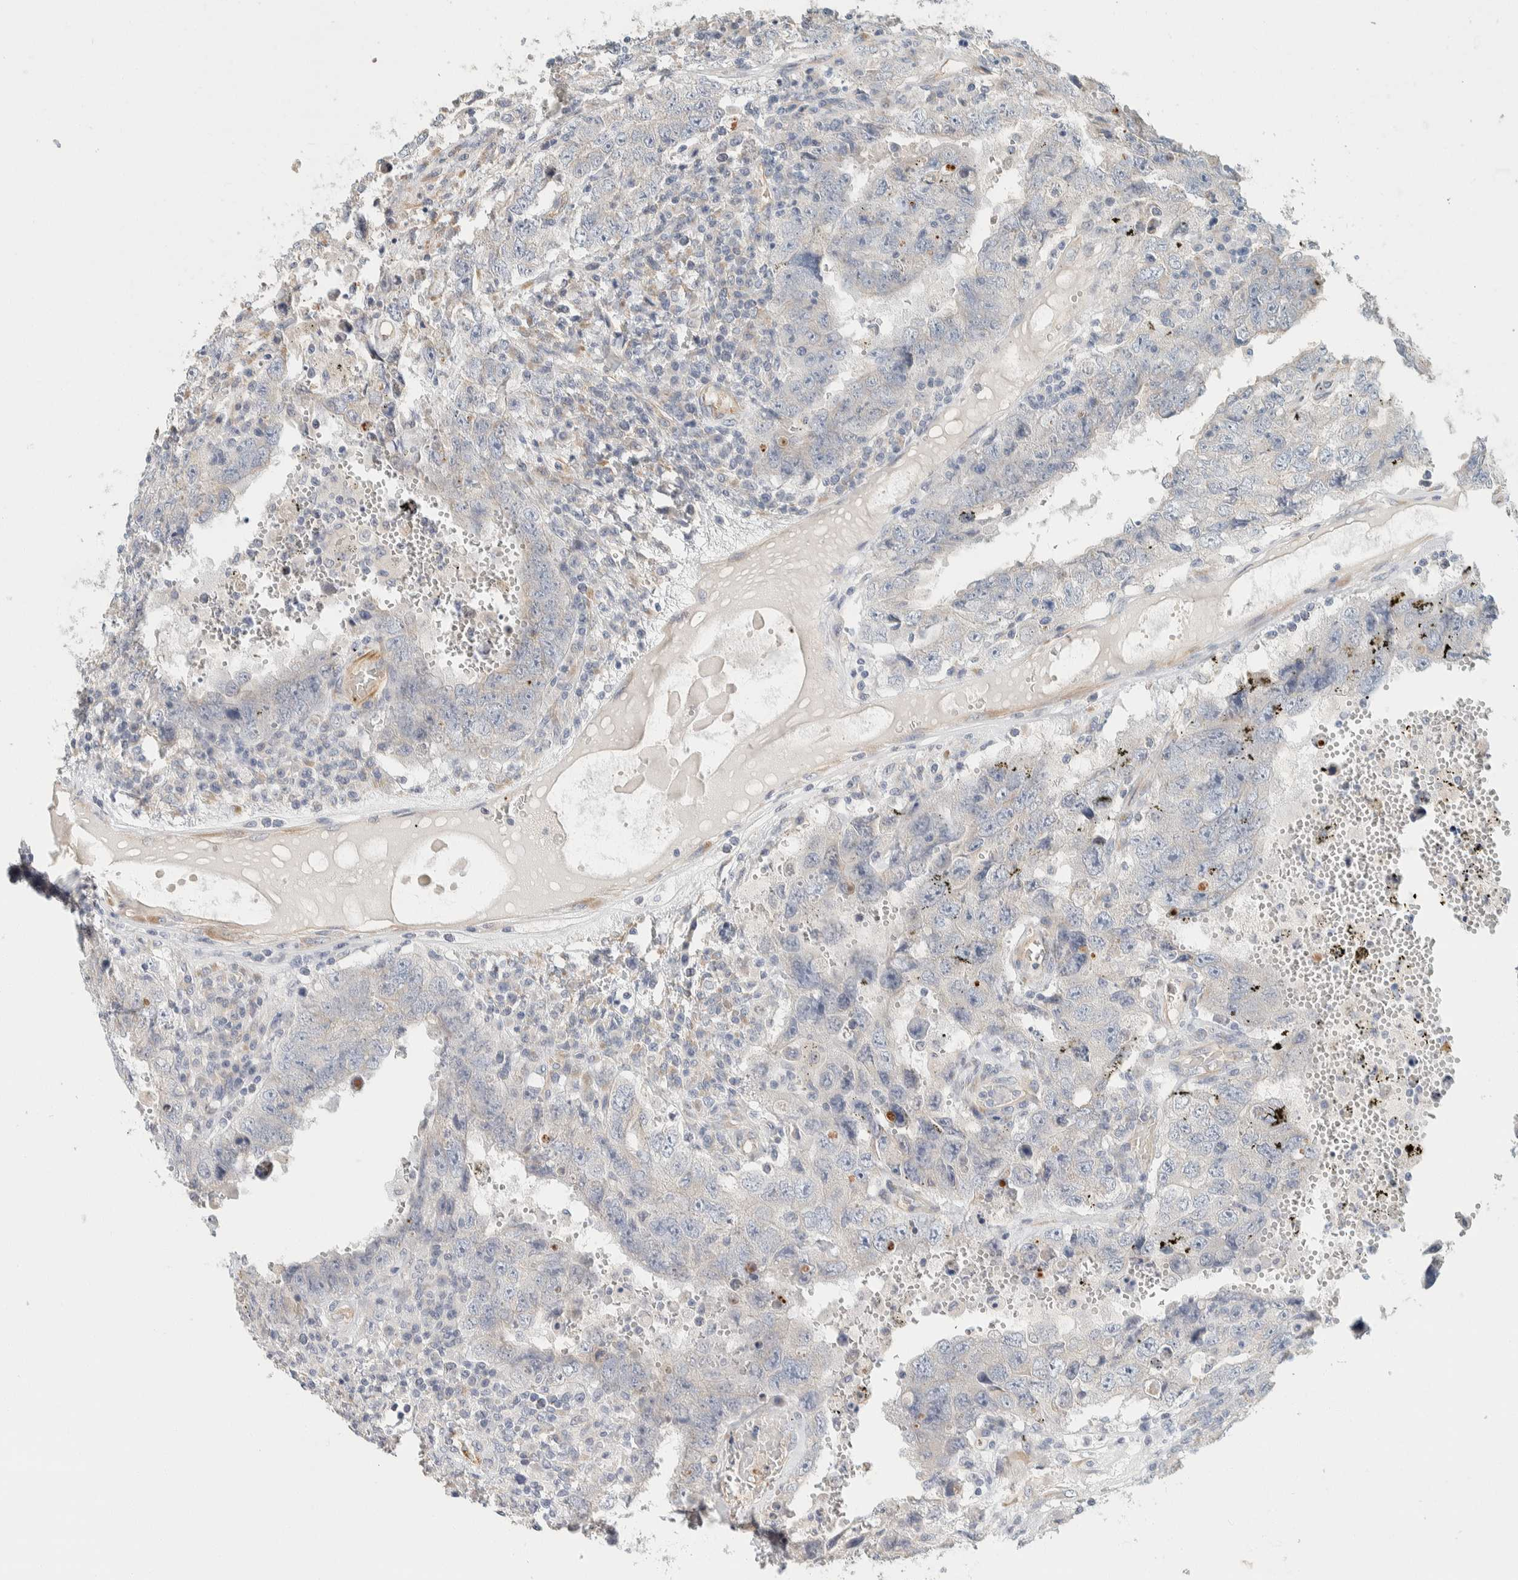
{"staining": {"intensity": "negative", "quantity": "none", "location": "none"}, "tissue": "testis cancer", "cell_type": "Tumor cells", "image_type": "cancer", "snomed": [{"axis": "morphology", "description": "Carcinoma, Embryonal, NOS"}, {"axis": "topography", "description": "Testis"}], "caption": "Tumor cells show no significant protein positivity in embryonal carcinoma (testis).", "gene": "CDR2", "patient": {"sex": "male", "age": 26}}